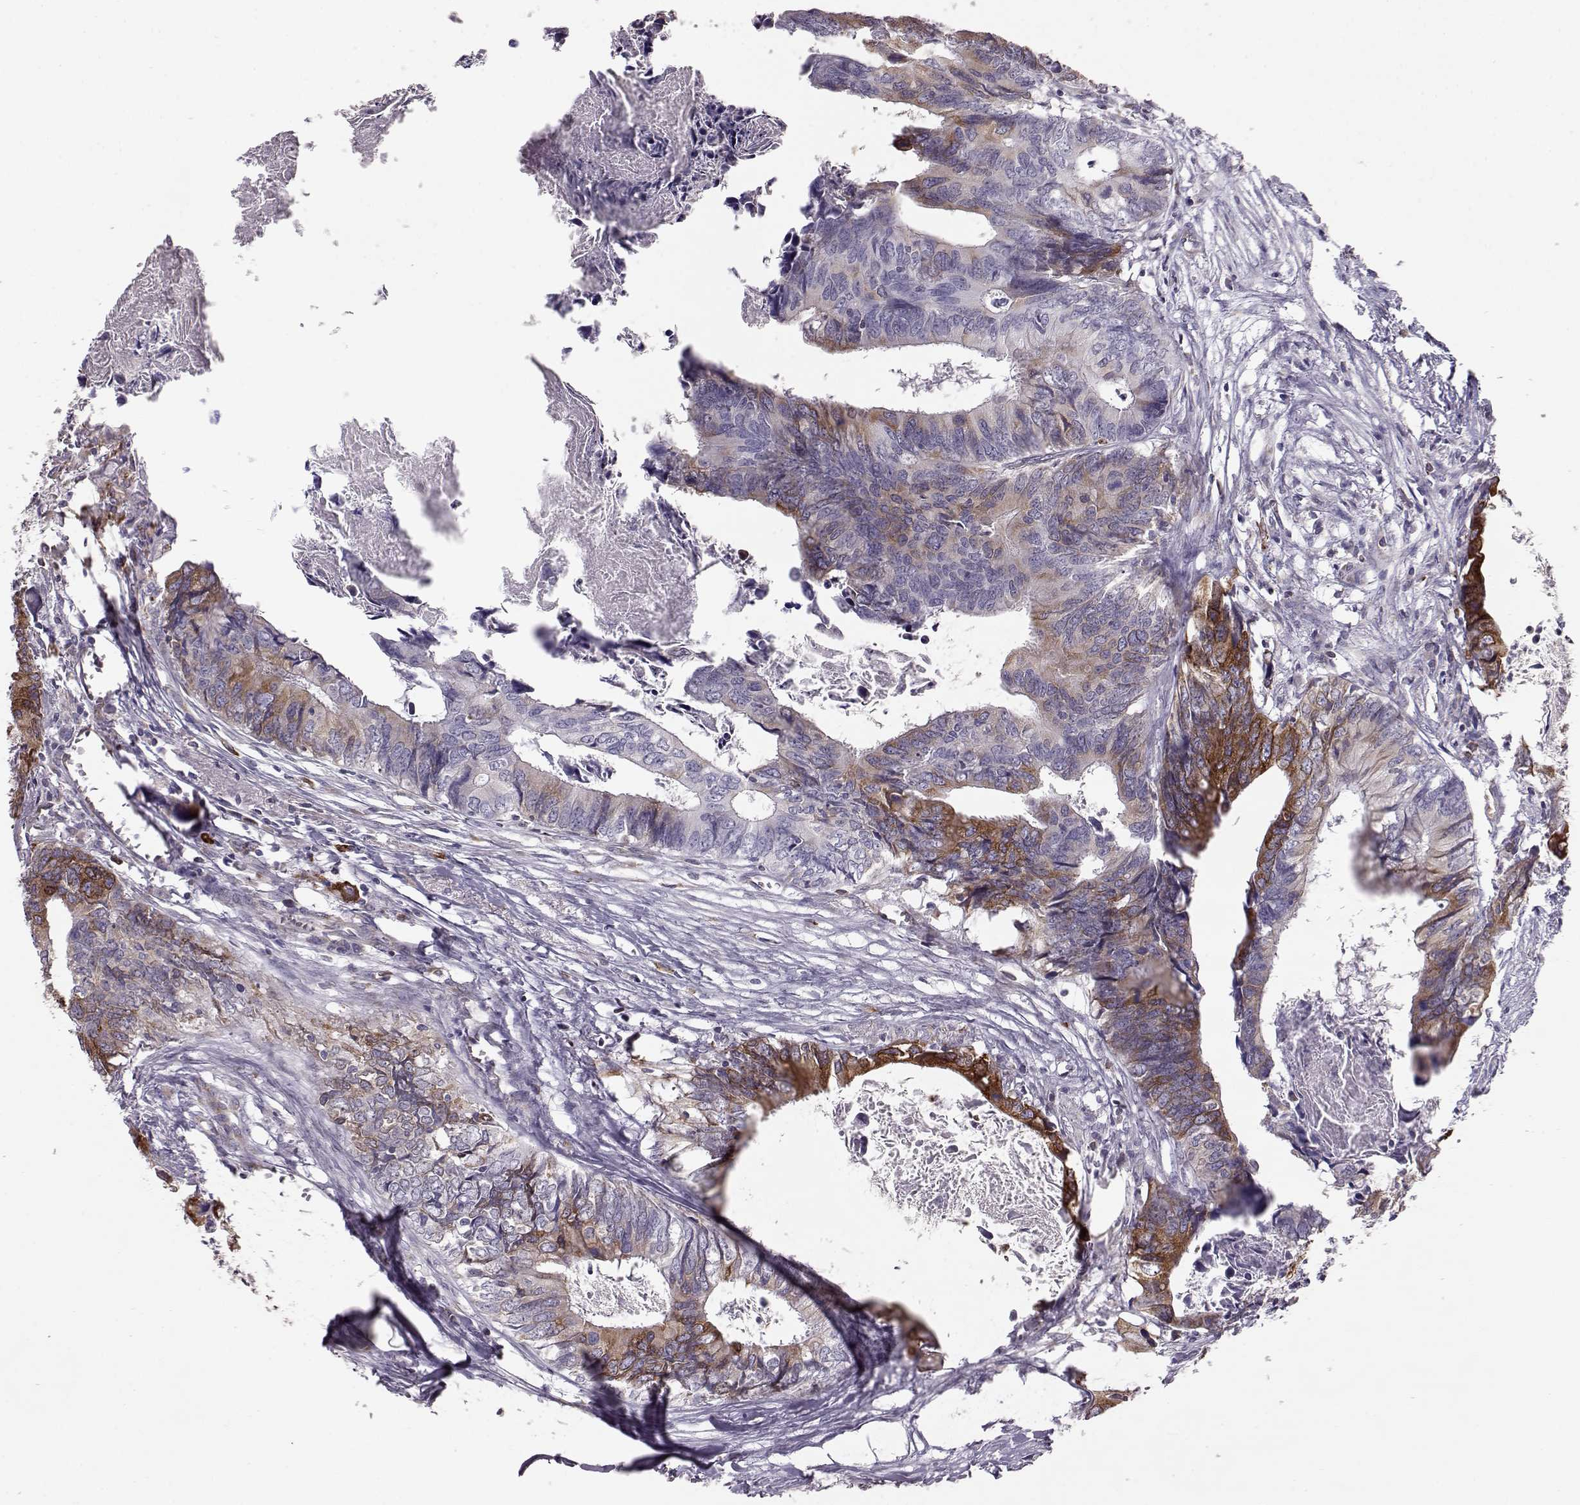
{"staining": {"intensity": "strong", "quantity": "<25%", "location": "cytoplasmic/membranous"}, "tissue": "colorectal cancer", "cell_type": "Tumor cells", "image_type": "cancer", "snomed": [{"axis": "morphology", "description": "Adenocarcinoma, NOS"}, {"axis": "topography", "description": "Colon"}], "caption": "Colorectal cancer (adenocarcinoma) stained with a protein marker exhibits strong staining in tumor cells.", "gene": "ELOVL5", "patient": {"sex": "female", "age": 82}}